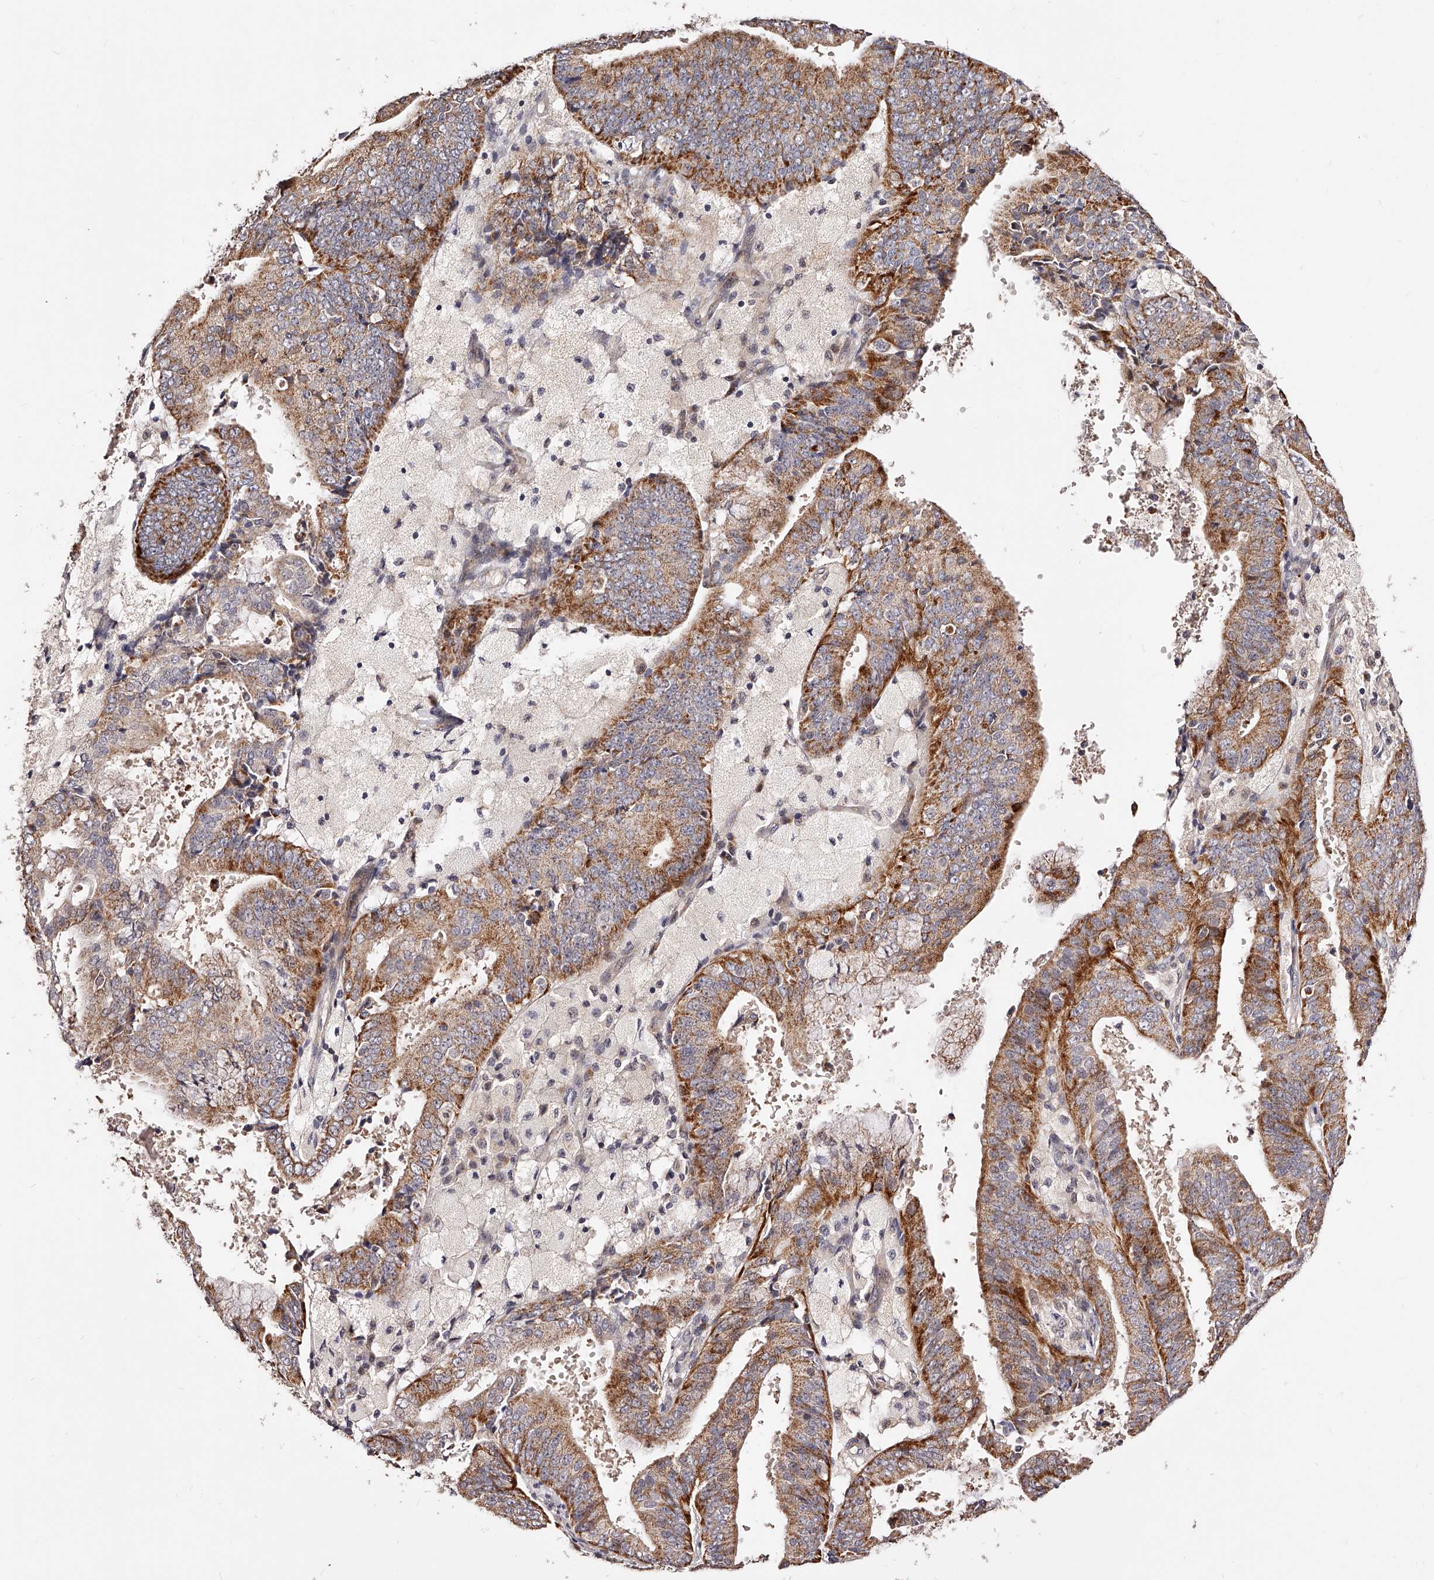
{"staining": {"intensity": "moderate", "quantity": ">75%", "location": "cytoplasmic/membranous"}, "tissue": "endometrial cancer", "cell_type": "Tumor cells", "image_type": "cancer", "snomed": [{"axis": "morphology", "description": "Adenocarcinoma, NOS"}, {"axis": "topography", "description": "Endometrium"}], "caption": "Immunohistochemical staining of human endometrial cancer shows medium levels of moderate cytoplasmic/membranous positivity in about >75% of tumor cells.", "gene": "ZNF502", "patient": {"sex": "female", "age": 63}}